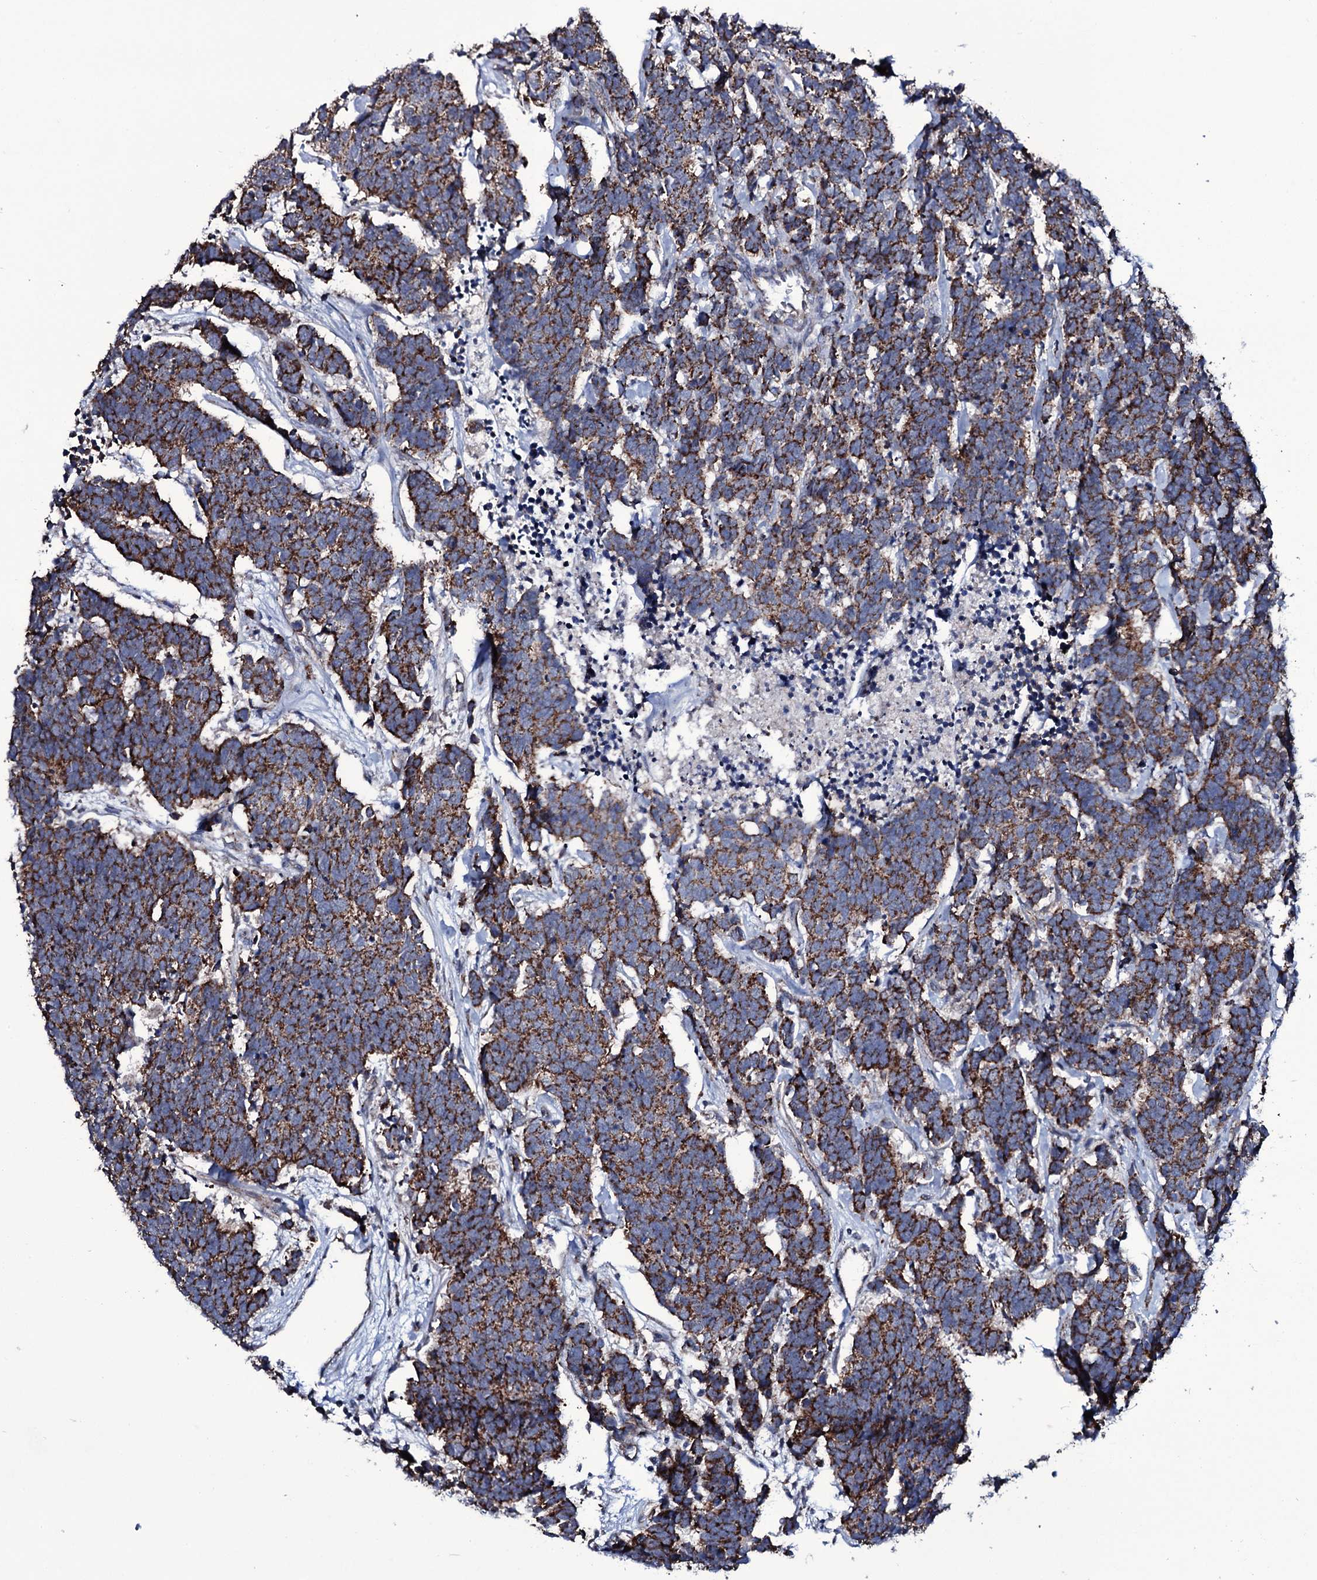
{"staining": {"intensity": "strong", "quantity": ">75%", "location": "cytoplasmic/membranous"}, "tissue": "carcinoid", "cell_type": "Tumor cells", "image_type": "cancer", "snomed": [{"axis": "morphology", "description": "Carcinoma, NOS"}, {"axis": "morphology", "description": "Carcinoid, malignant, NOS"}, {"axis": "topography", "description": "Urinary bladder"}], "caption": "Carcinoid stained for a protein (brown) exhibits strong cytoplasmic/membranous positive expression in about >75% of tumor cells.", "gene": "WIPF3", "patient": {"sex": "male", "age": 57}}